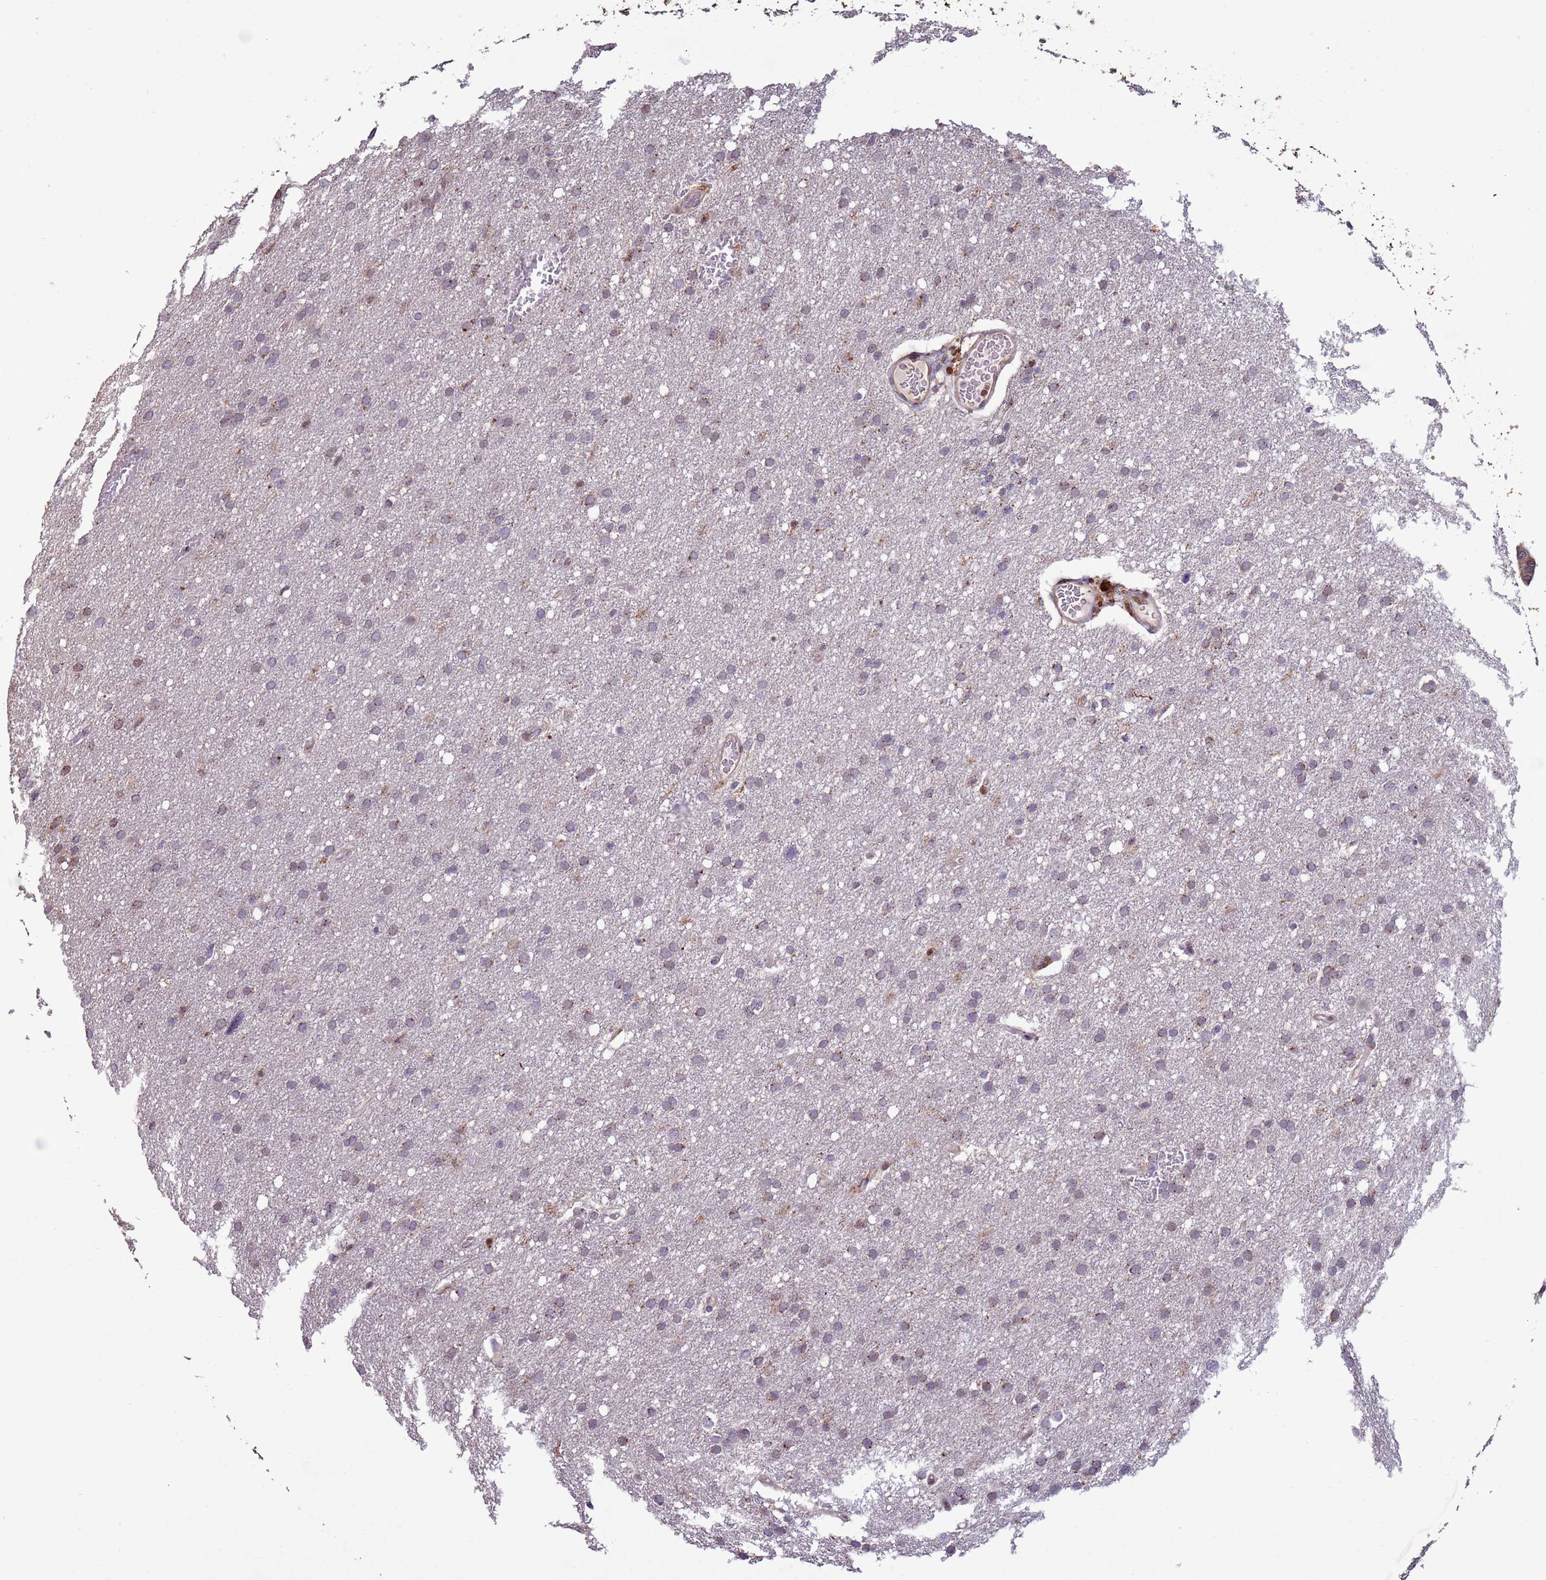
{"staining": {"intensity": "weak", "quantity": "<25%", "location": "cytoplasmic/membranous"}, "tissue": "glioma", "cell_type": "Tumor cells", "image_type": "cancer", "snomed": [{"axis": "morphology", "description": "Glioma, malignant, High grade"}, {"axis": "topography", "description": "Cerebral cortex"}], "caption": "This is a histopathology image of immunohistochemistry (IHC) staining of malignant high-grade glioma, which shows no positivity in tumor cells. The staining was performed using DAB to visualize the protein expression in brown, while the nuclei were stained in blue with hematoxylin (Magnification: 20x).", "gene": "HGH1", "patient": {"sex": "female", "age": 36}}